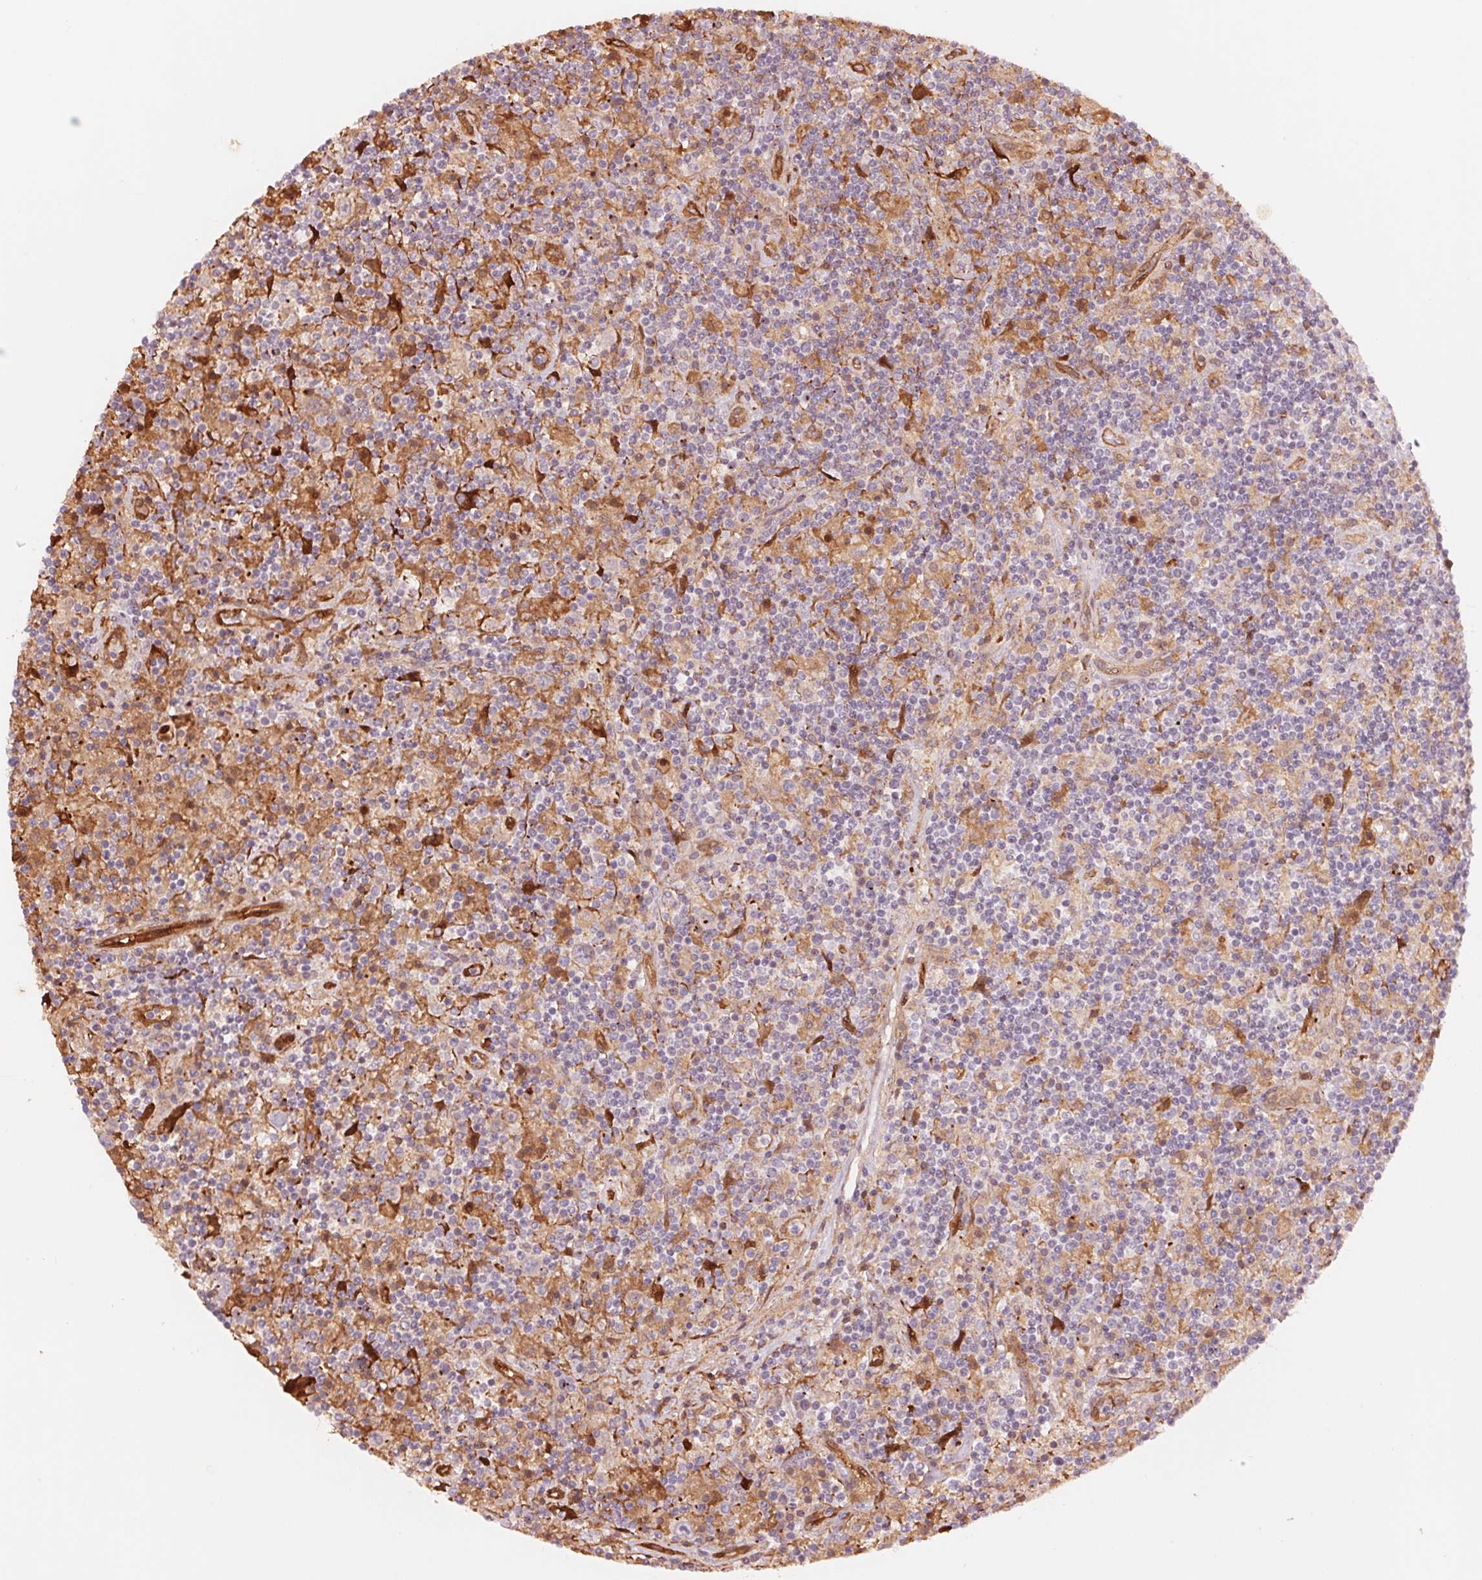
{"staining": {"intensity": "negative", "quantity": "none", "location": "none"}, "tissue": "lymphoma", "cell_type": "Tumor cells", "image_type": "cancer", "snomed": [{"axis": "morphology", "description": "Hodgkin's disease, NOS"}, {"axis": "topography", "description": "Lymph node"}], "caption": "Human lymphoma stained for a protein using IHC shows no staining in tumor cells.", "gene": "SLC17A4", "patient": {"sex": "male", "age": 70}}